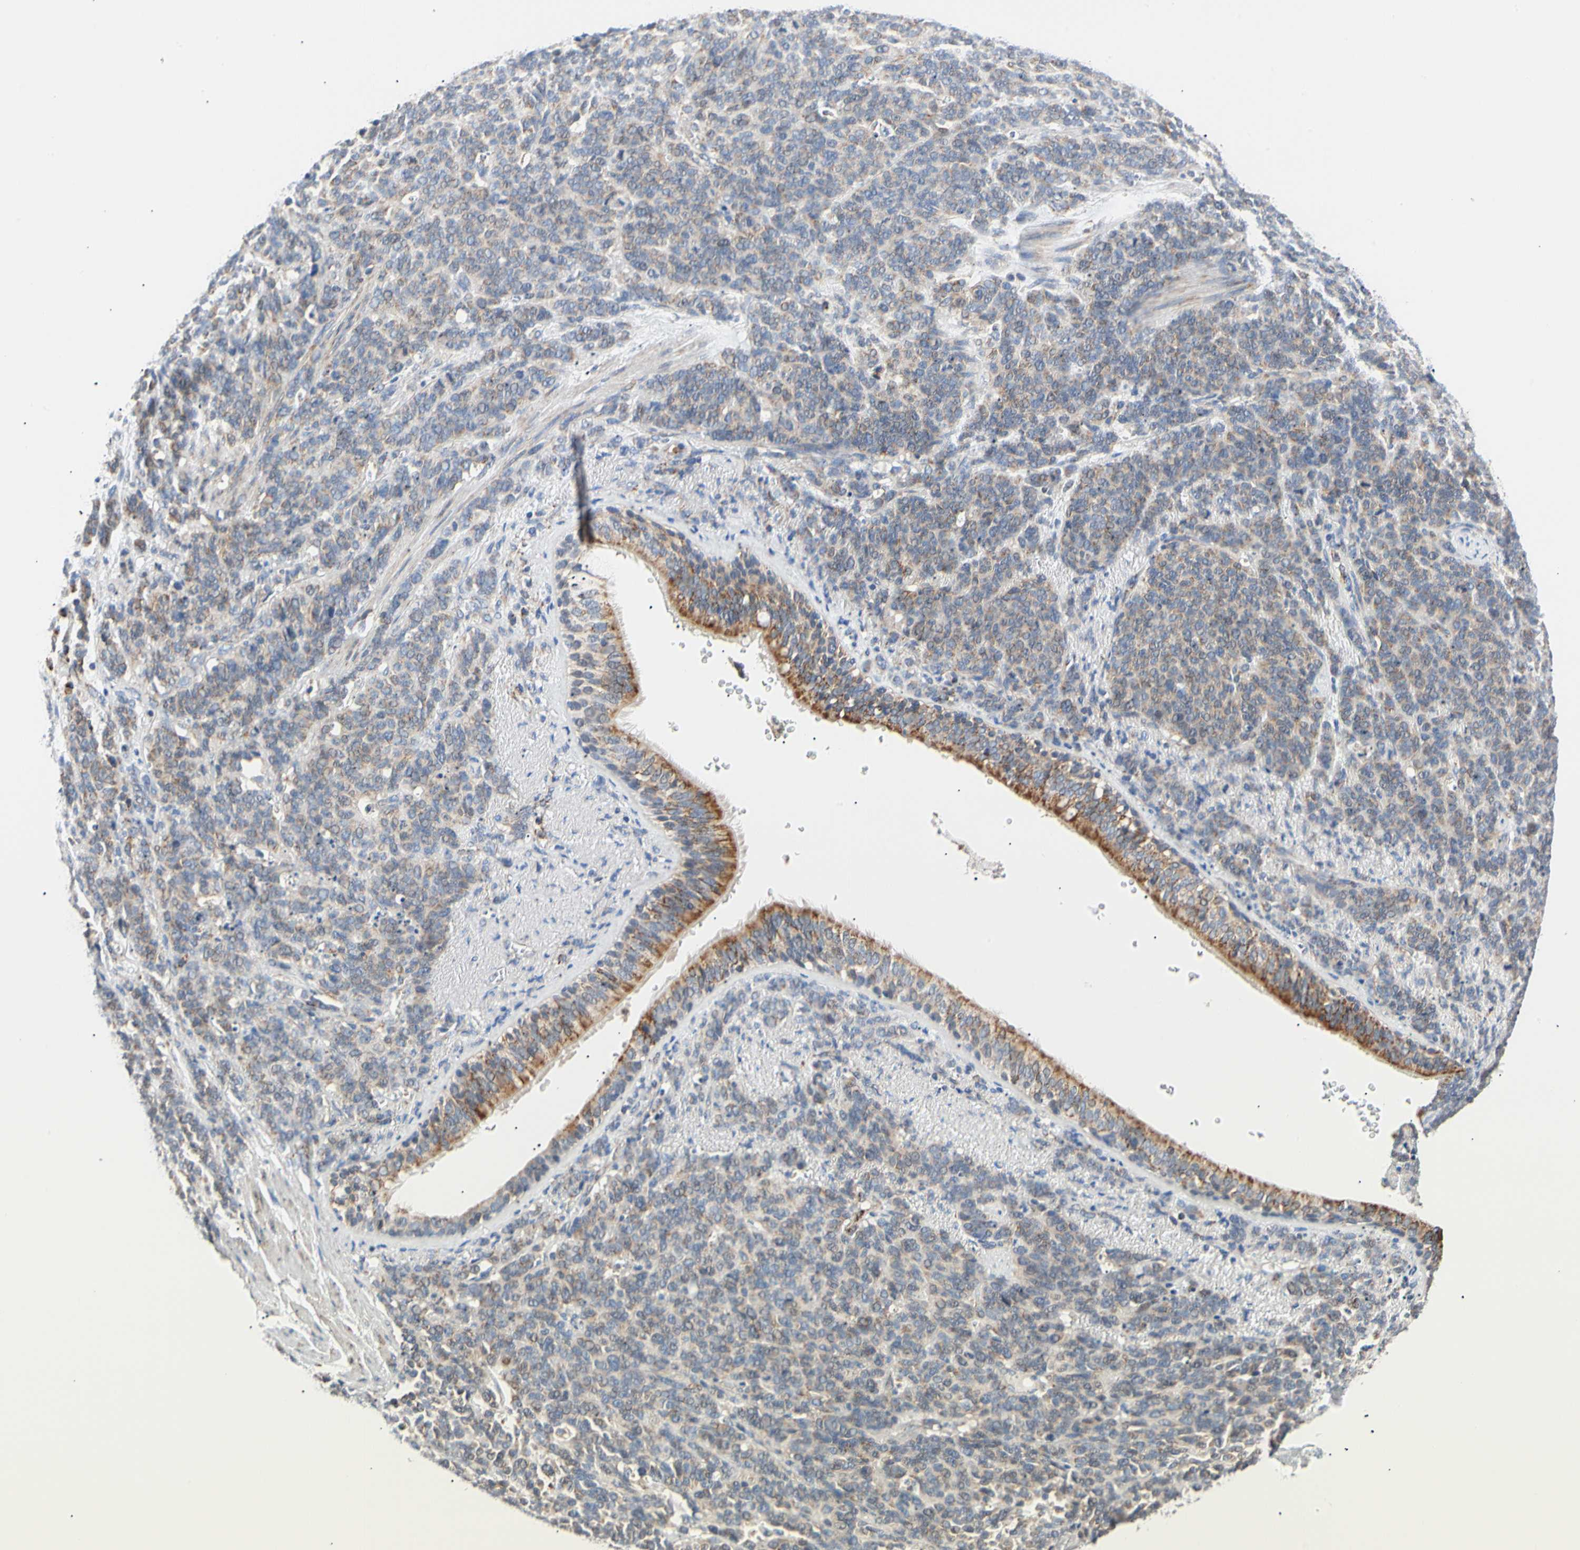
{"staining": {"intensity": "weak", "quantity": ">75%", "location": "cytoplasmic/membranous"}, "tissue": "lung cancer", "cell_type": "Tumor cells", "image_type": "cancer", "snomed": [{"axis": "morphology", "description": "Neoplasm, malignant, NOS"}, {"axis": "topography", "description": "Lung"}], "caption": "Human malignant neoplasm (lung) stained with a protein marker displays weak staining in tumor cells.", "gene": "ACAT1", "patient": {"sex": "female", "age": 58}}